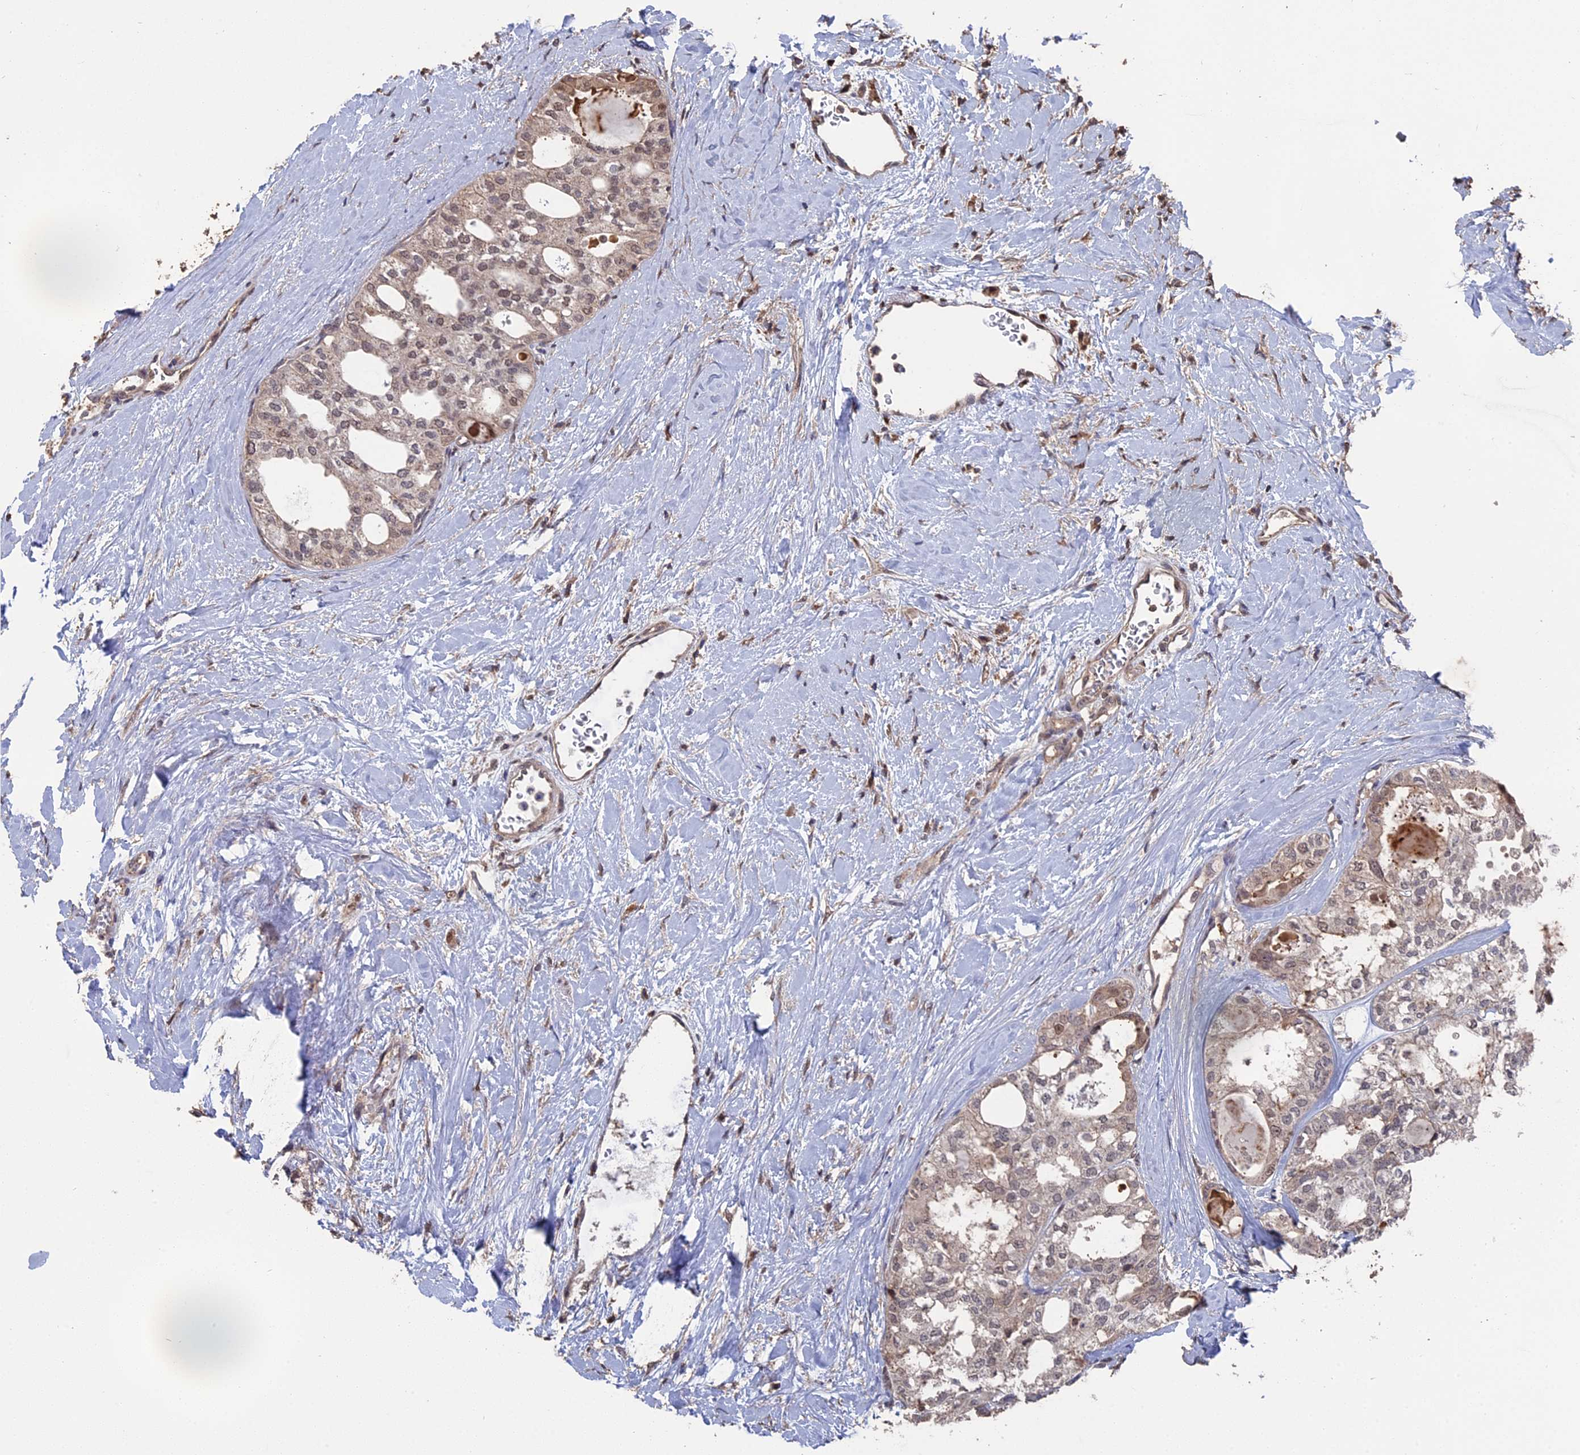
{"staining": {"intensity": "weak", "quantity": "<25%", "location": "cytoplasmic/membranous,nuclear"}, "tissue": "thyroid cancer", "cell_type": "Tumor cells", "image_type": "cancer", "snomed": [{"axis": "morphology", "description": "Follicular adenoma carcinoma, NOS"}, {"axis": "topography", "description": "Thyroid gland"}], "caption": "Tumor cells are negative for brown protein staining in thyroid follicular adenoma carcinoma.", "gene": "MYBL2", "patient": {"sex": "male", "age": 75}}